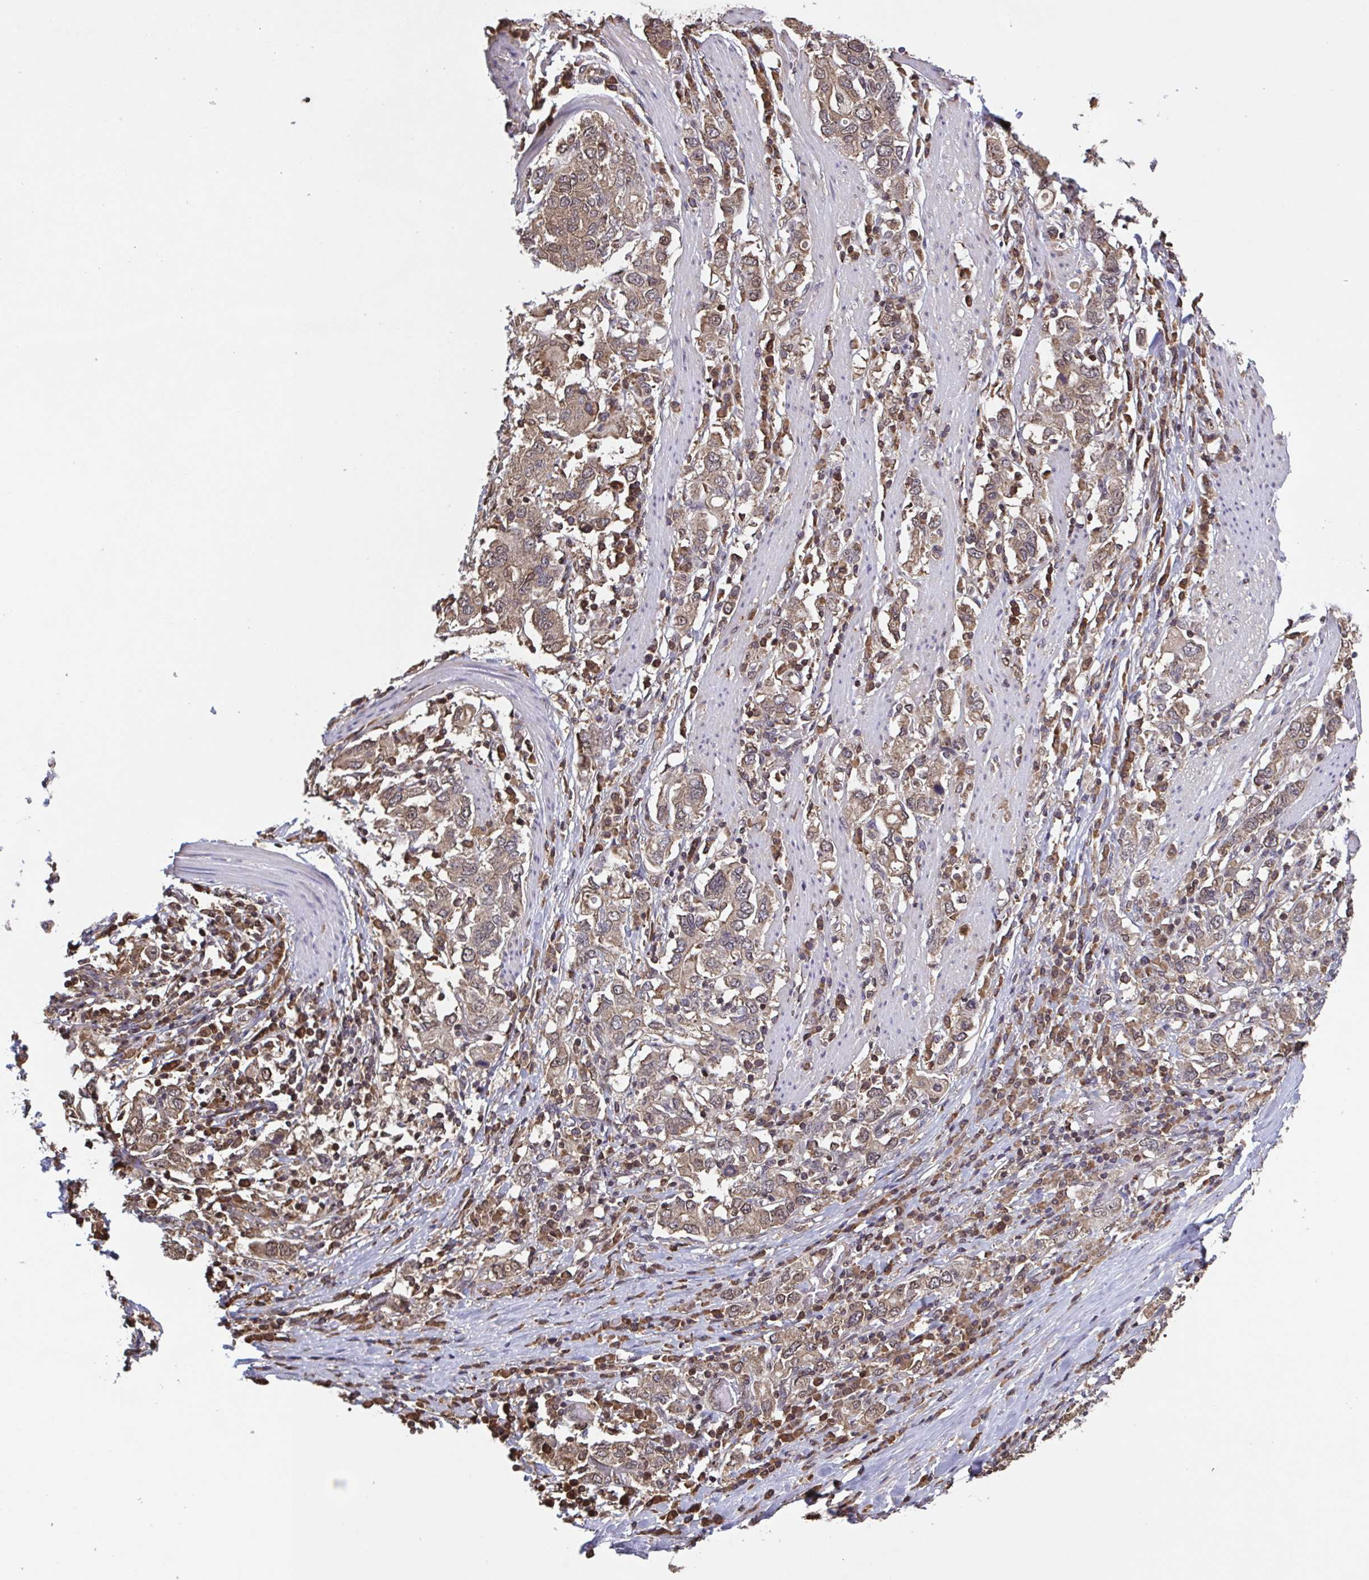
{"staining": {"intensity": "moderate", "quantity": ">75%", "location": "cytoplasmic/membranous,nuclear"}, "tissue": "stomach cancer", "cell_type": "Tumor cells", "image_type": "cancer", "snomed": [{"axis": "morphology", "description": "Adenocarcinoma, NOS"}, {"axis": "topography", "description": "Stomach, upper"}, {"axis": "topography", "description": "Stomach"}], "caption": "The immunohistochemical stain shows moderate cytoplasmic/membranous and nuclear staining in tumor cells of stomach cancer tissue.", "gene": "SEC63", "patient": {"sex": "male", "age": 62}}